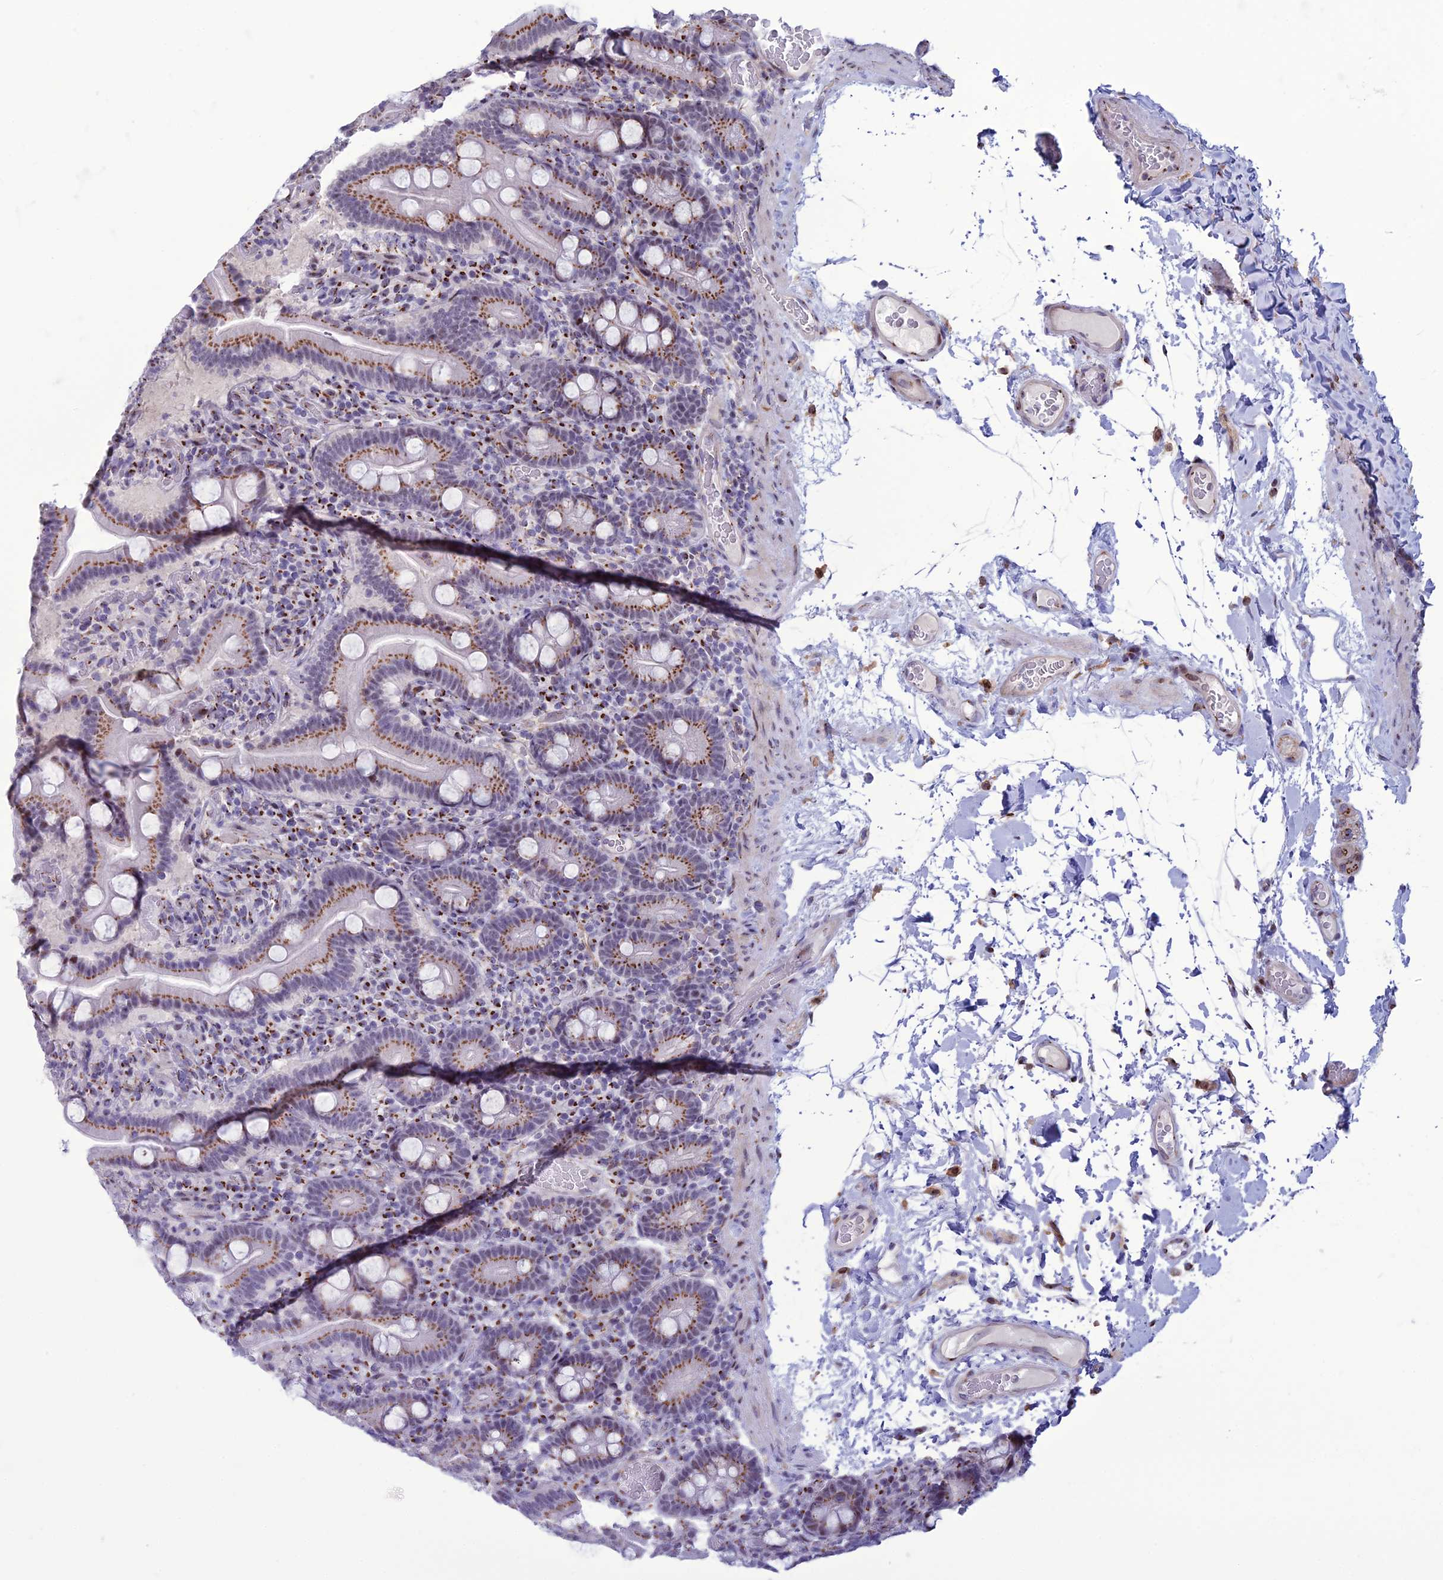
{"staining": {"intensity": "strong", "quantity": ">75%", "location": "cytoplasmic/membranous"}, "tissue": "duodenum", "cell_type": "Glandular cells", "image_type": "normal", "snomed": [{"axis": "morphology", "description": "Normal tissue, NOS"}, {"axis": "topography", "description": "Duodenum"}], "caption": "Immunohistochemical staining of benign duodenum shows high levels of strong cytoplasmic/membranous expression in approximately >75% of glandular cells. (DAB (3,3'-diaminobenzidine) IHC with brightfield microscopy, high magnification).", "gene": "PLEKHA4", "patient": {"sex": "male", "age": 55}}